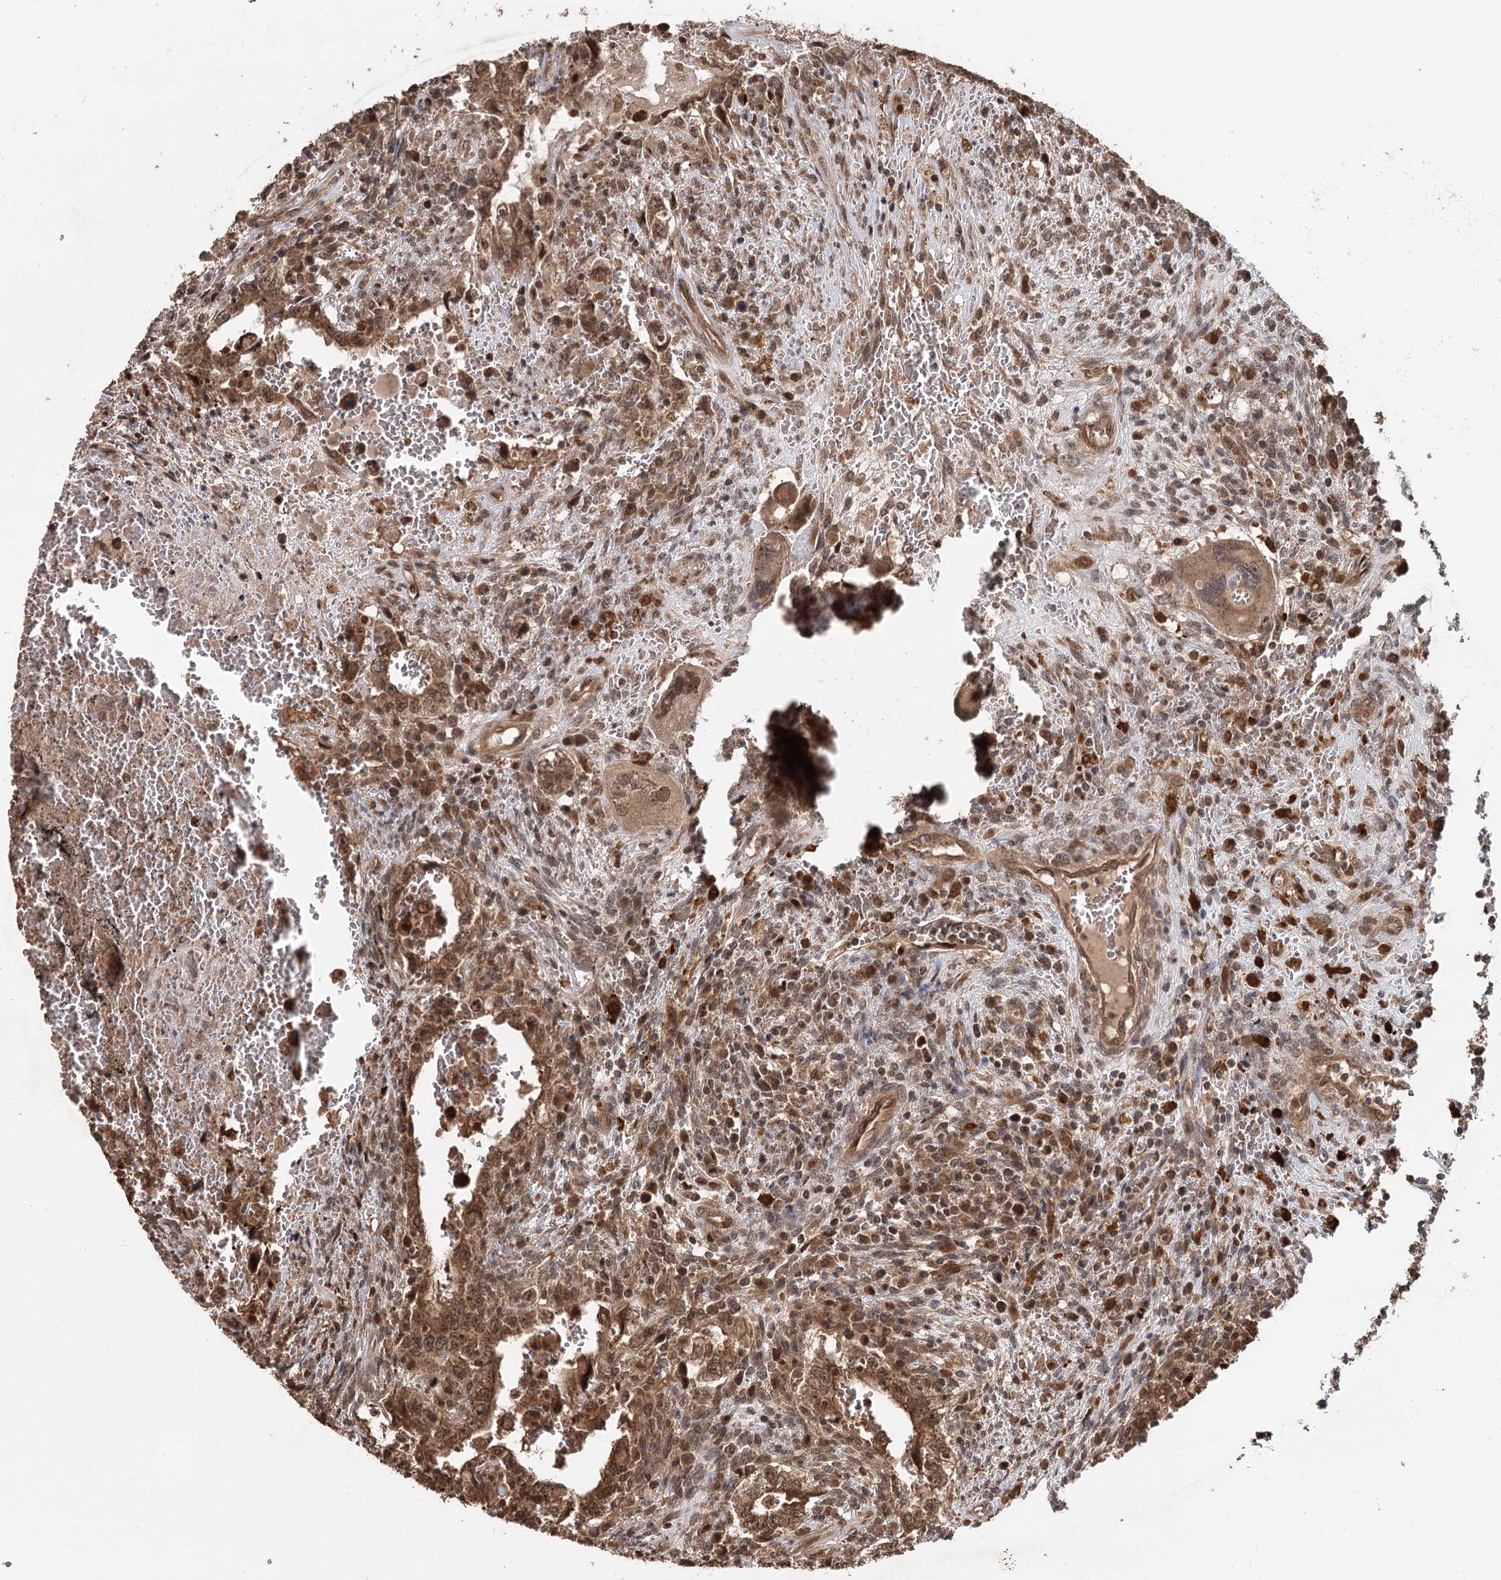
{"staining": {"intensity": "moderate", "quantity": ">75%", "location": "cytoplasmic/membranous,nuclear"}, "tissue": "testis cancer", "cell_type": "Tumor cells", "image_type": "cancer", "snomed": [{"axis": "morphology", "description": "Carcinoma, Embryonal, NOS"}, {"axis": "topography", "description": "Testis"}], "caption": "Tumor cells exhibit moderate cytoplasmic/membranous and nuclear staining in approximately >75% of cells in embryonal carcinoma (testis).", "gene": "N6AMT1", "patient": {"sex": "male", "age": 26}}